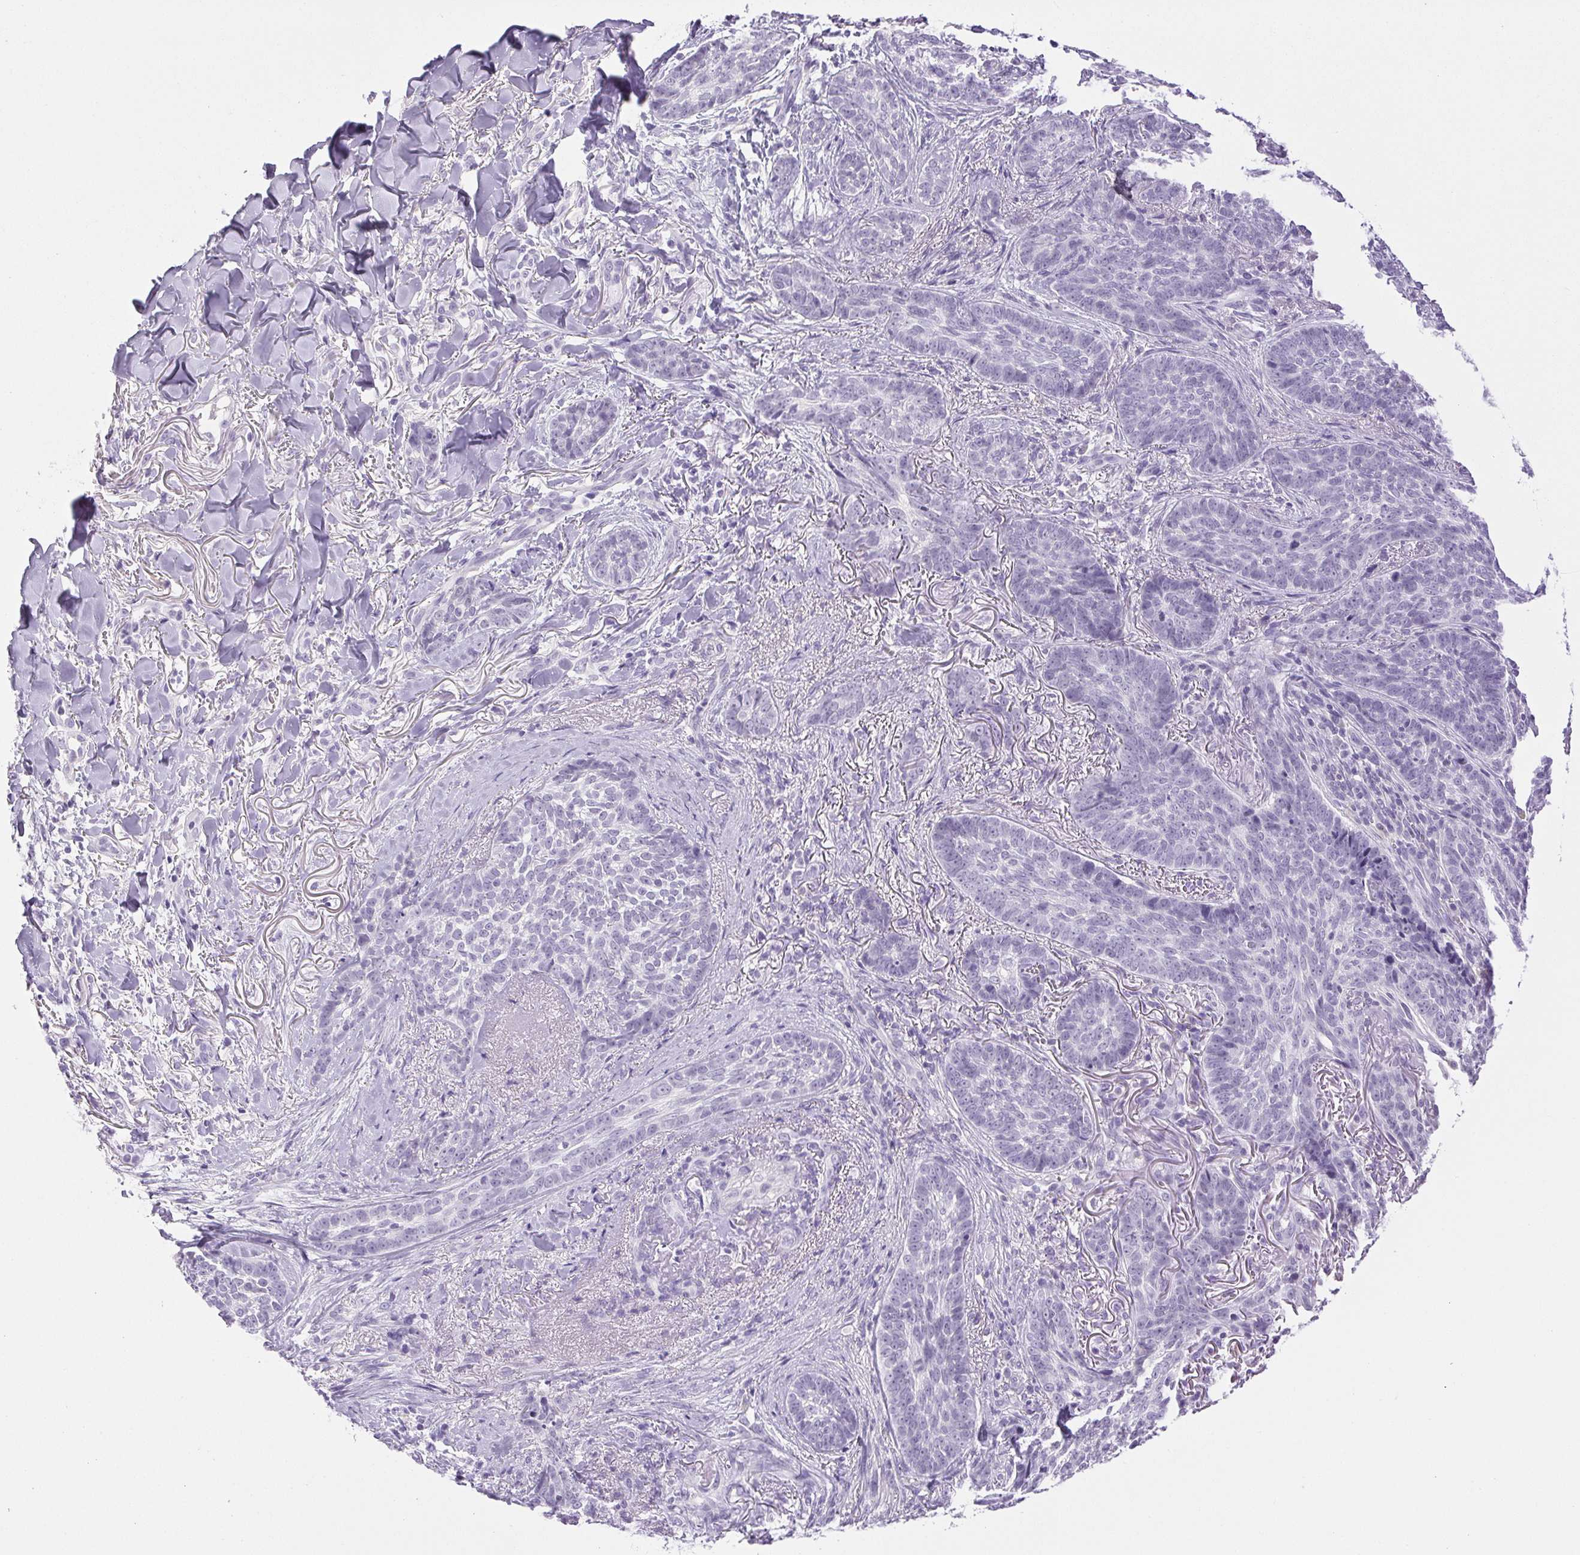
{"staining": {"intensity": "negative", "quantity": "none", "location": "none"}, "tissue": "skin cancer", "cell_type": "Tumor cells", "image_type": "cancer", "snomed": [{"axis": "morphology", "description": "Basal cell carcinoma"}, {"axis": "topography", "description": "Skin"}, {"axis": "topography", "description": "Skin of face"}], "caption": "Immunohistochemical staining of basal cell carcinoma (skin) shows no significant staining in tumor cells.", "gene": "PAPPA2", "patient": {"sex": "male", "age": 88}}